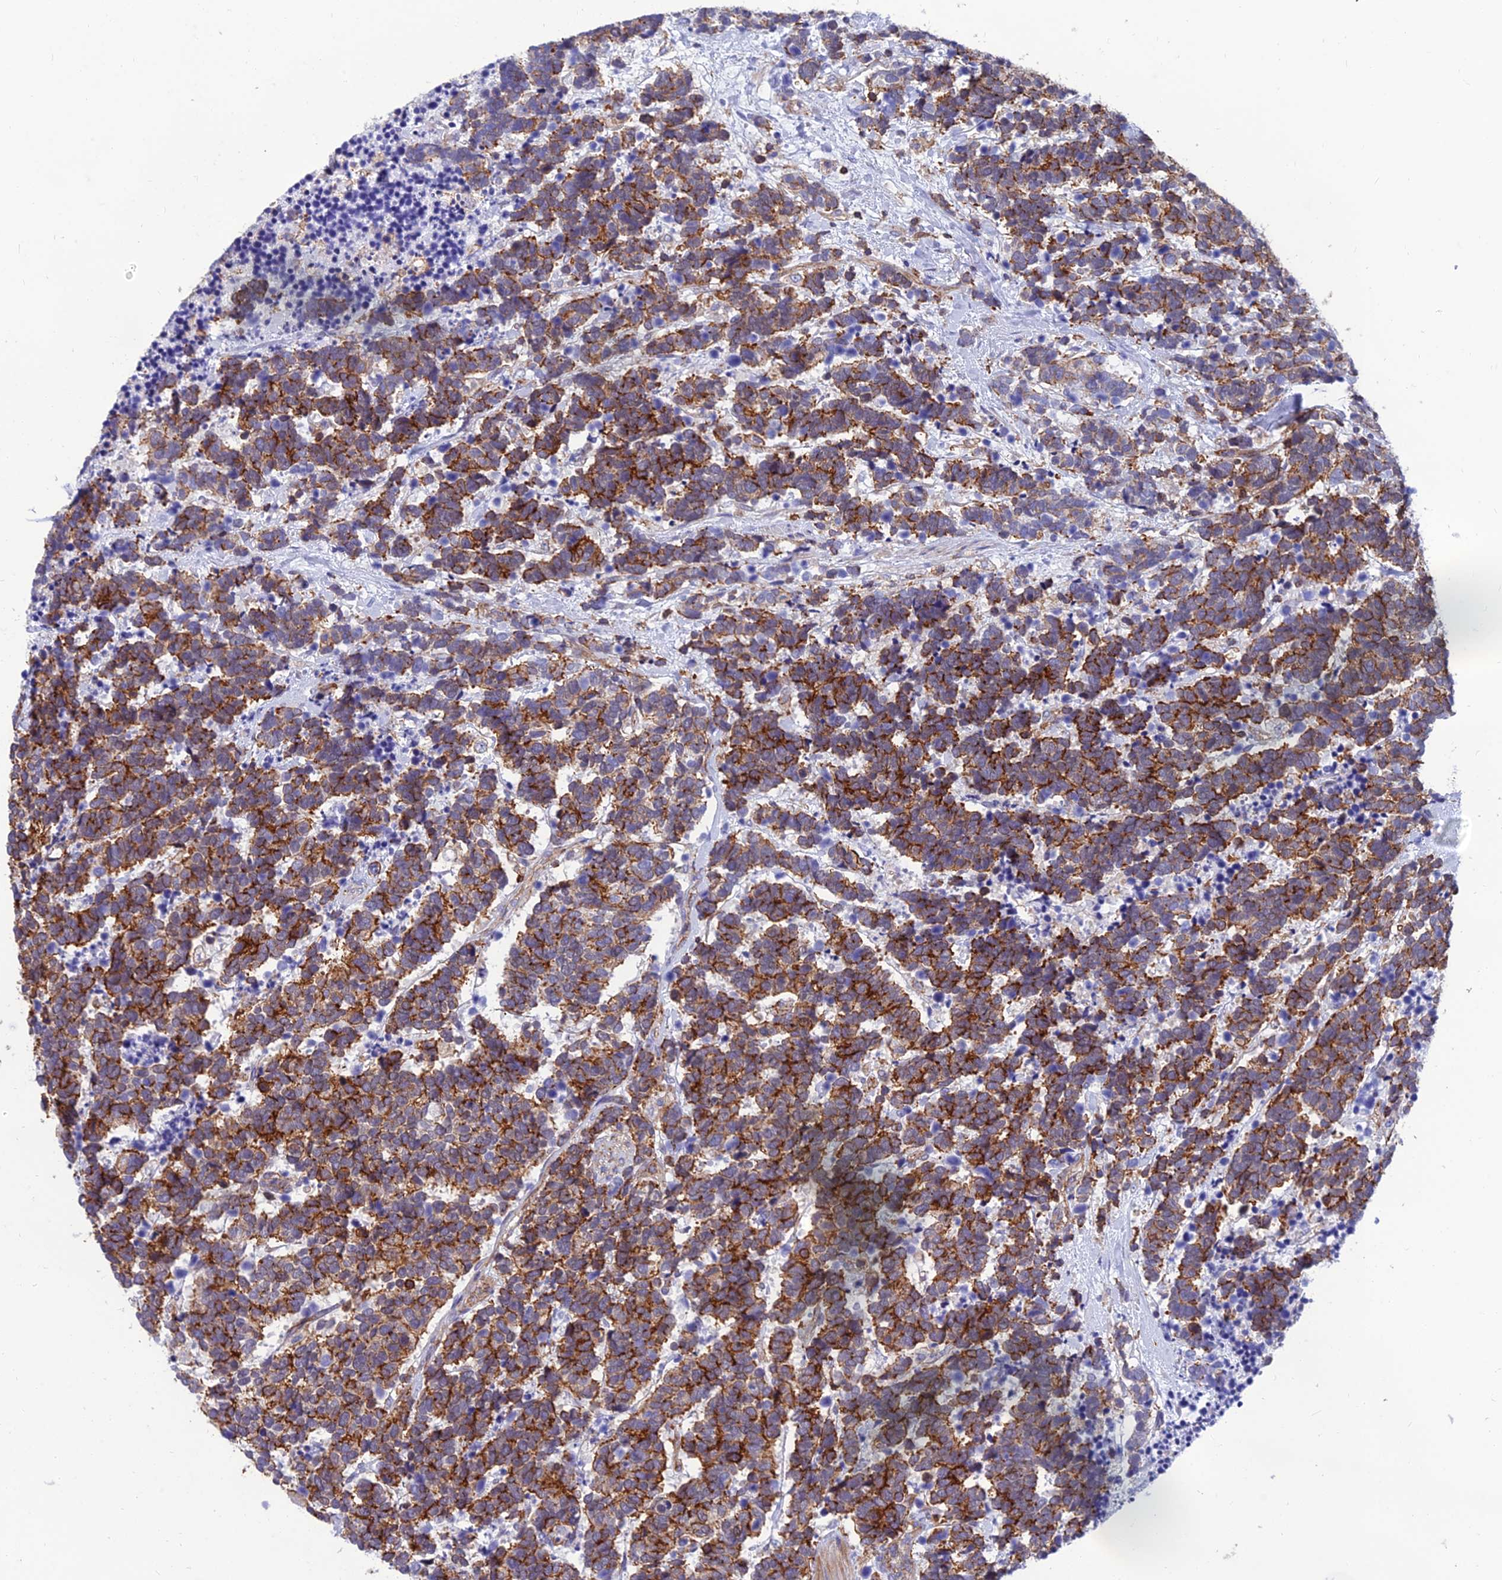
{"staining": {"intensity": "moderate", "quantity": ">75%", "location": "cytoplasmic/membranous"}, "tissue": "carcinoid", "cell_type": "Tumor cells", "image_type": "cancer", "snomed": [{"axis": "morphology", "description": "Carcinoma, NOS"}, {"axis": "morphology", "description": "Carcinoid, malignant, NOS"}, {"axis": "topography", "description": "Prostate"}], "caption": "Protein staining of carcinoid tissue shows moderate cytoplasmic/membranous staining in approximately >75% of tumor cells.", "gene": "PPP1R18", "patient": {"sex": "male", "age": 57}}